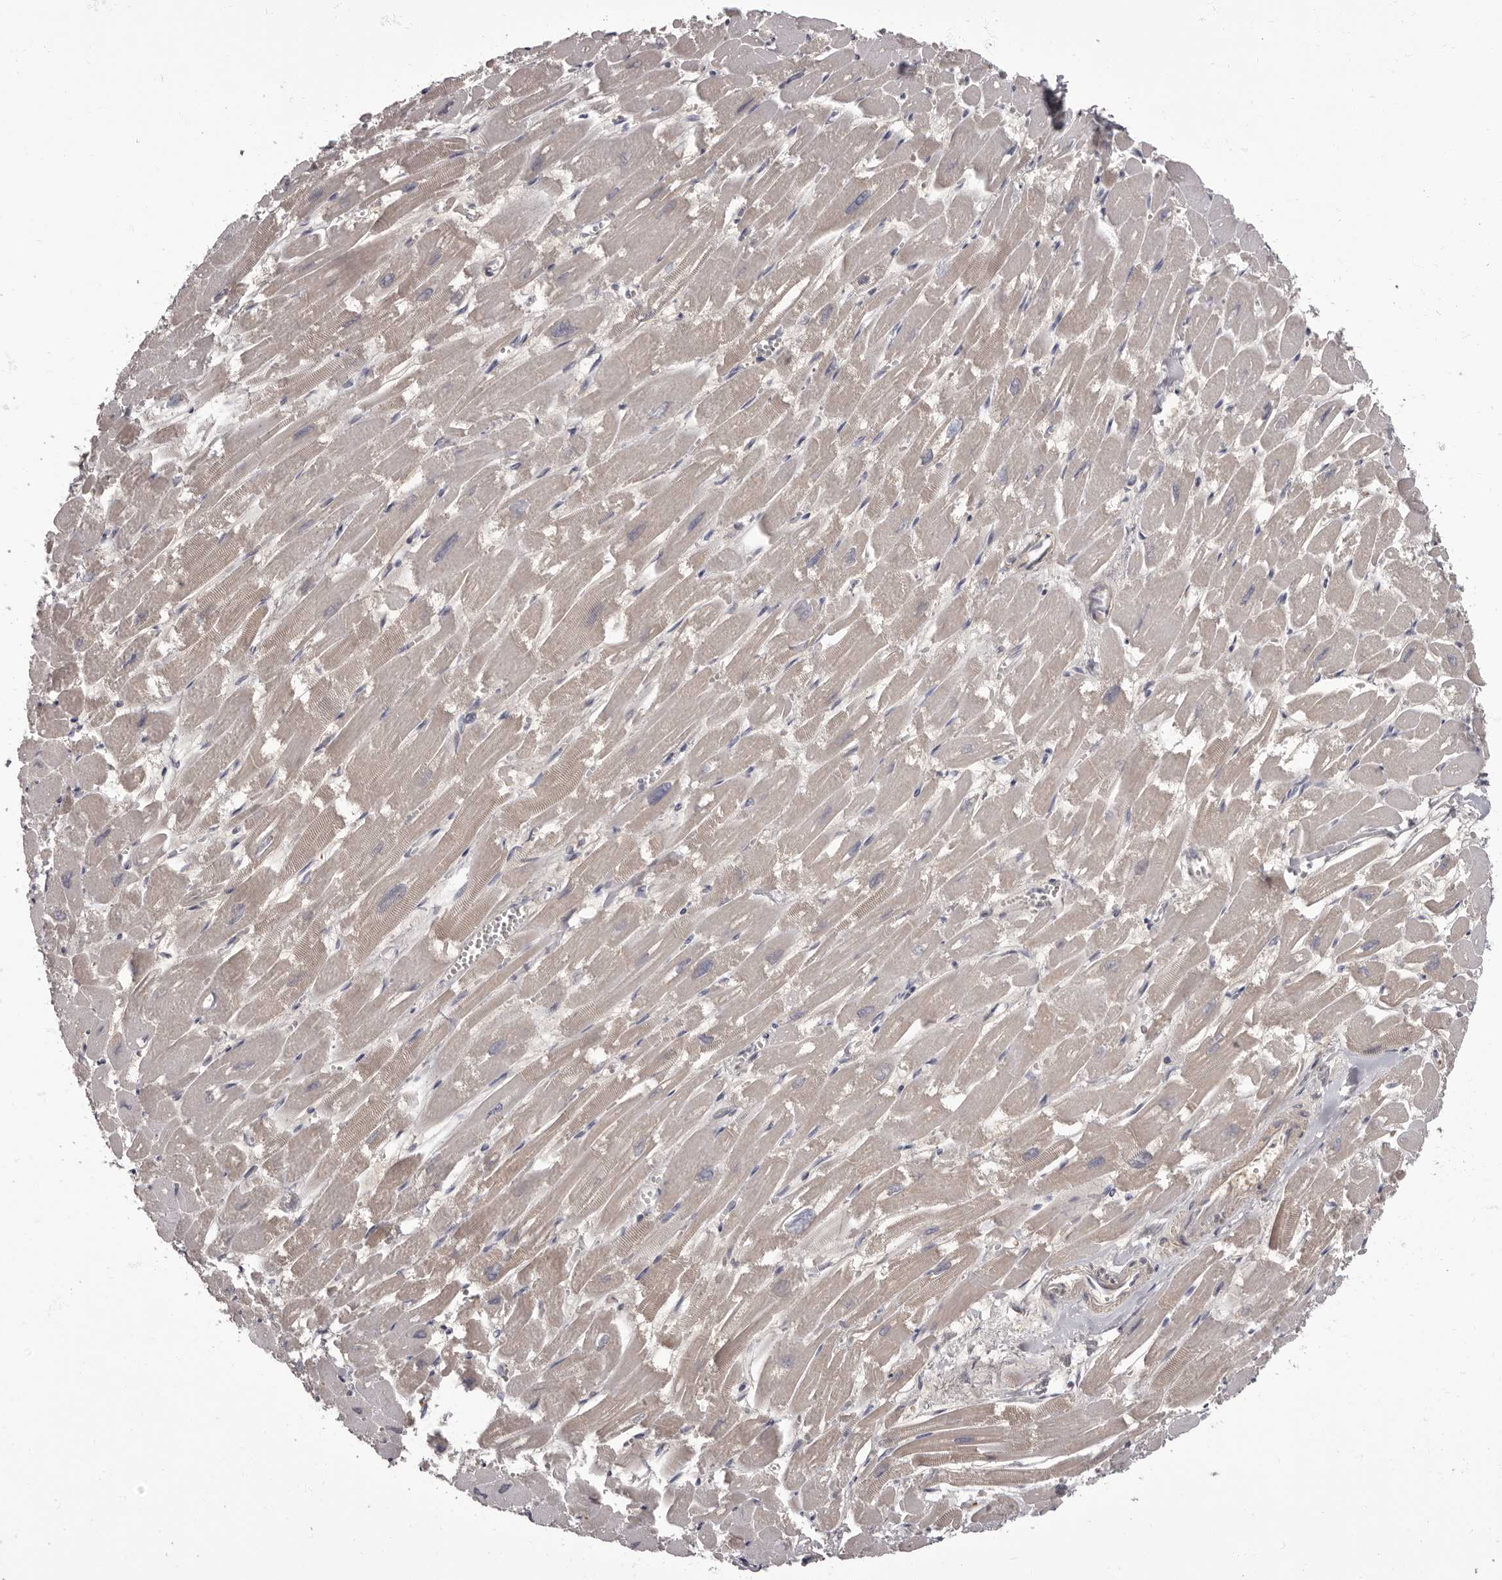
{"staining": {"intensity": "weak", "quantity": "<25%", "location": "cytoplasmic/membranous"}, "tissue": "heart muscle", "cell_type": "Cardiomyocytes", "image_type": "normal", "snomed": [{"axis": "morphology", "description": "Normal tissue, NOS"}, {"axis": "topography", "description": "Heart"}], "caption": "An immunohistochemistry image of unremarkable heart muscle is shown. There is no staining in cardiomyocytes of heart muscle. (DAB immunohistochemistry (IHC) with hematoxylin counter stain).", "gene": "APEH", "patient": {"sex": "male", "age": 54}}